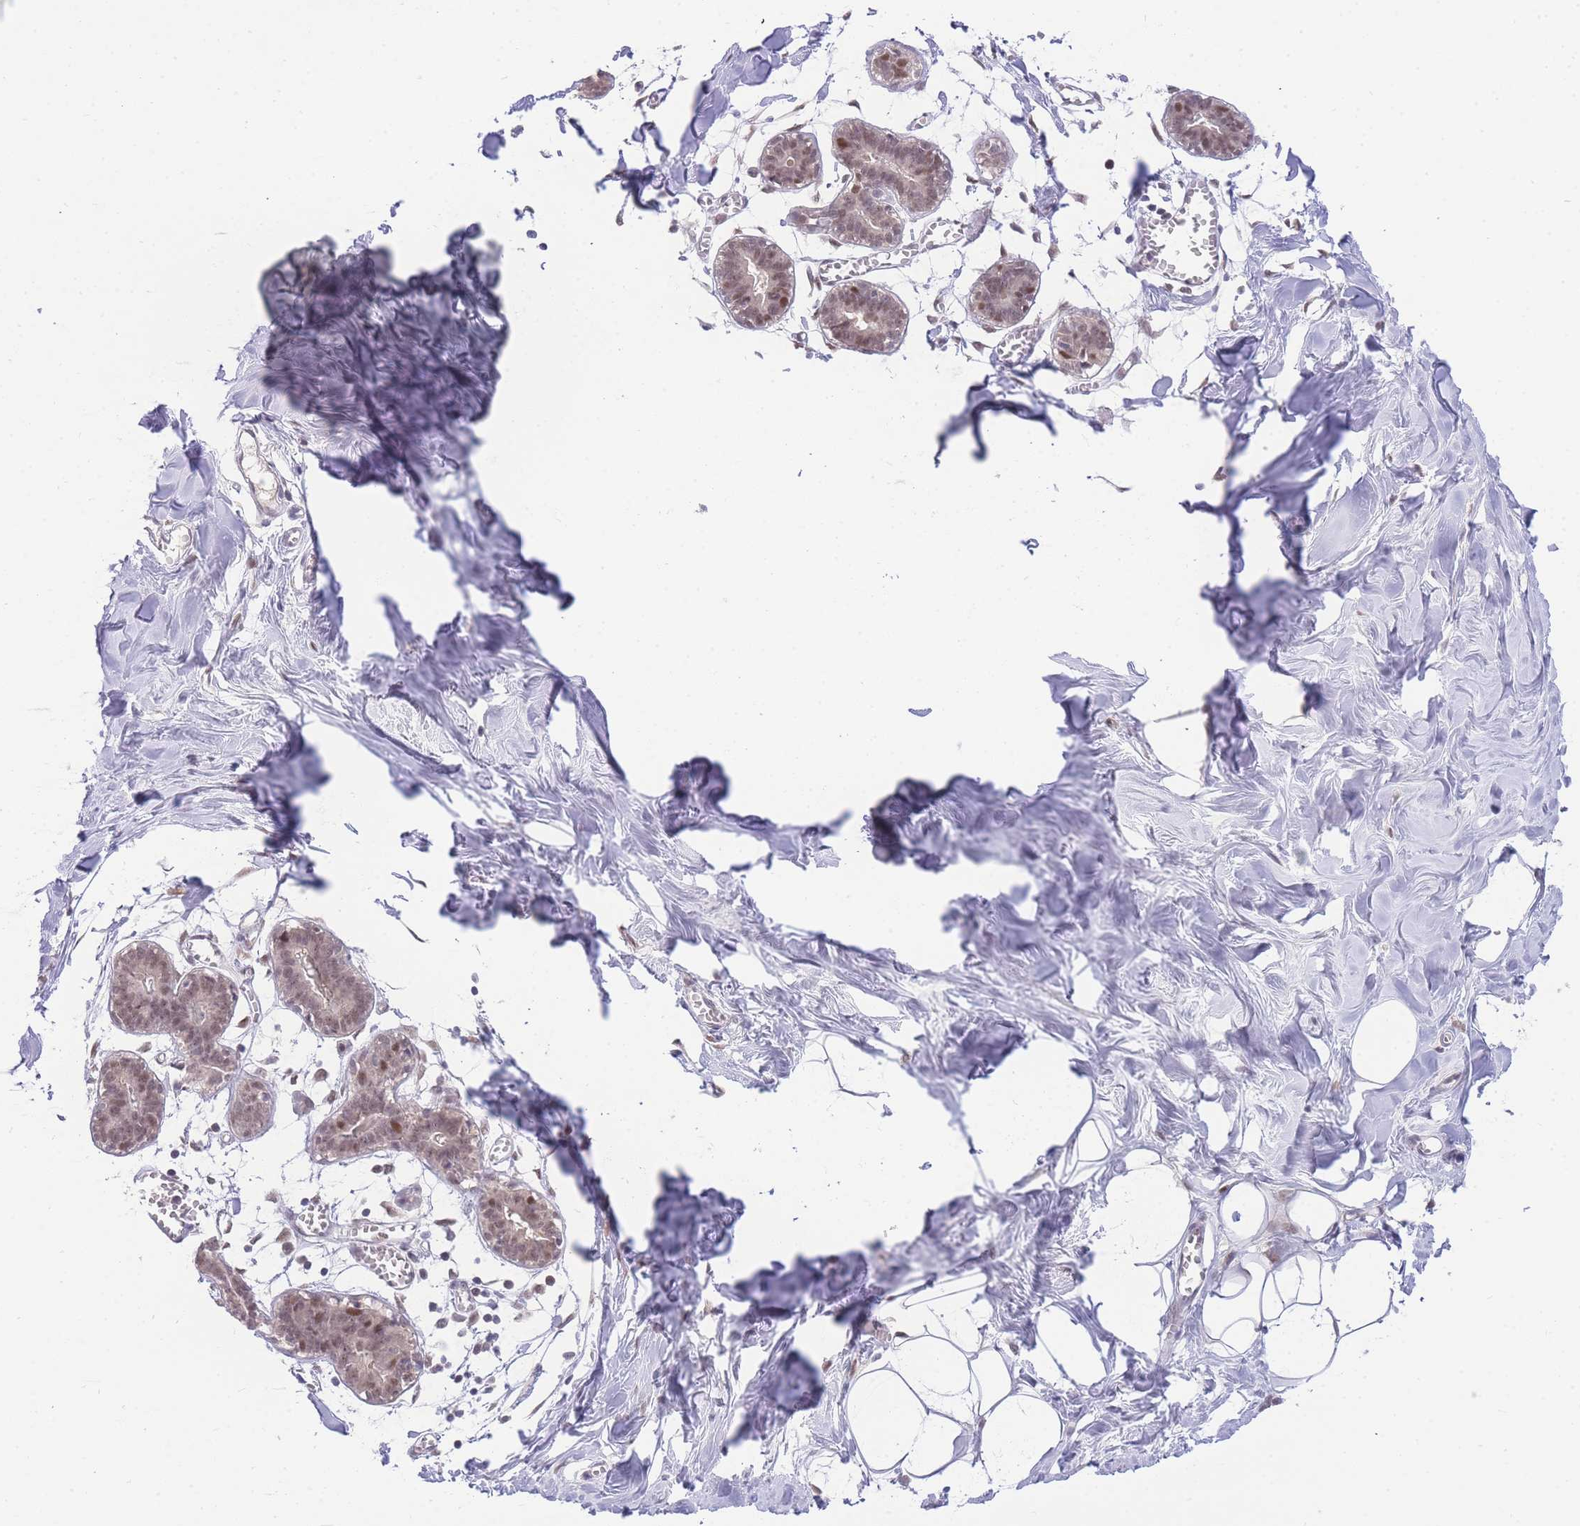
{"staining": {"intensity": "negative", "quantity": "none", "location": "none"}, "tissue": "breast", "cell_type": "Adipocytes", "image_type": "normal", "snomed": [{"axis": "morphology", "description": "Normal tissue, NOS"}, {"axis": "topography", "description": "Breast"}], "caption": "Breast stained for a protein using immunohistochemistry reveals no staining adipocytes.", "gene": "PUS10", "patient": {"sex": "female", "age": 27}}